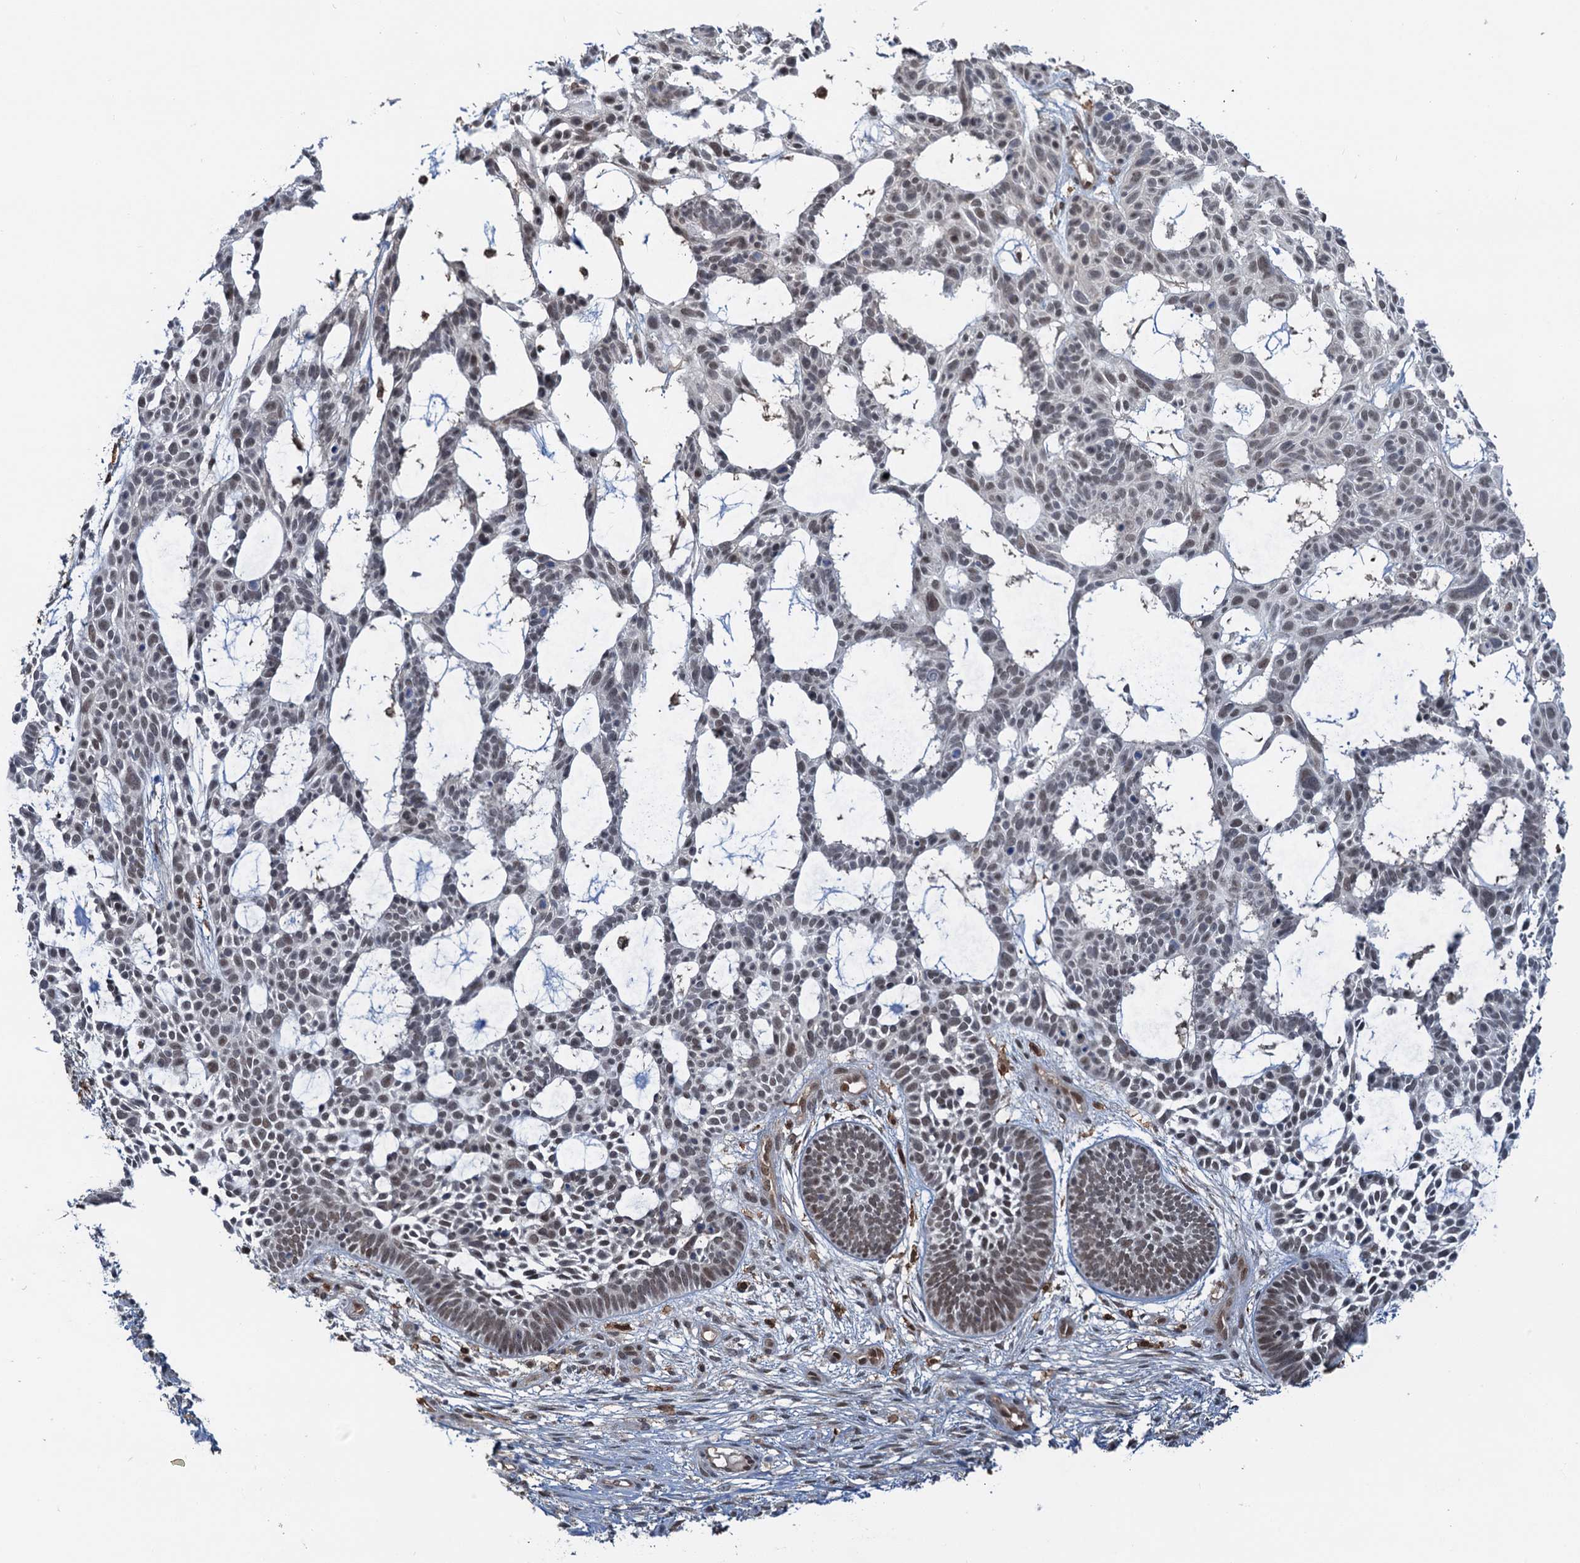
{"staining": {"intensity": "weak", "quantity": "25%-75%", "location": "nuclear"}, "tissue": "skin cancer", "cell_type": "Tumor cells", "image_type": "cancer", "snomed": [{"axis": "morphology", "description": "Basal cell carcinoma"}, {"axis": "topography", "description": "Skin"}], "caption": "This is a photomicrograph of immunohistochemistry staining of skin cancer, which shows weak staining in the nuclear of tumor cells.", "gene": "ZNF609", "patient": {"sex": "male", "age": 89}}